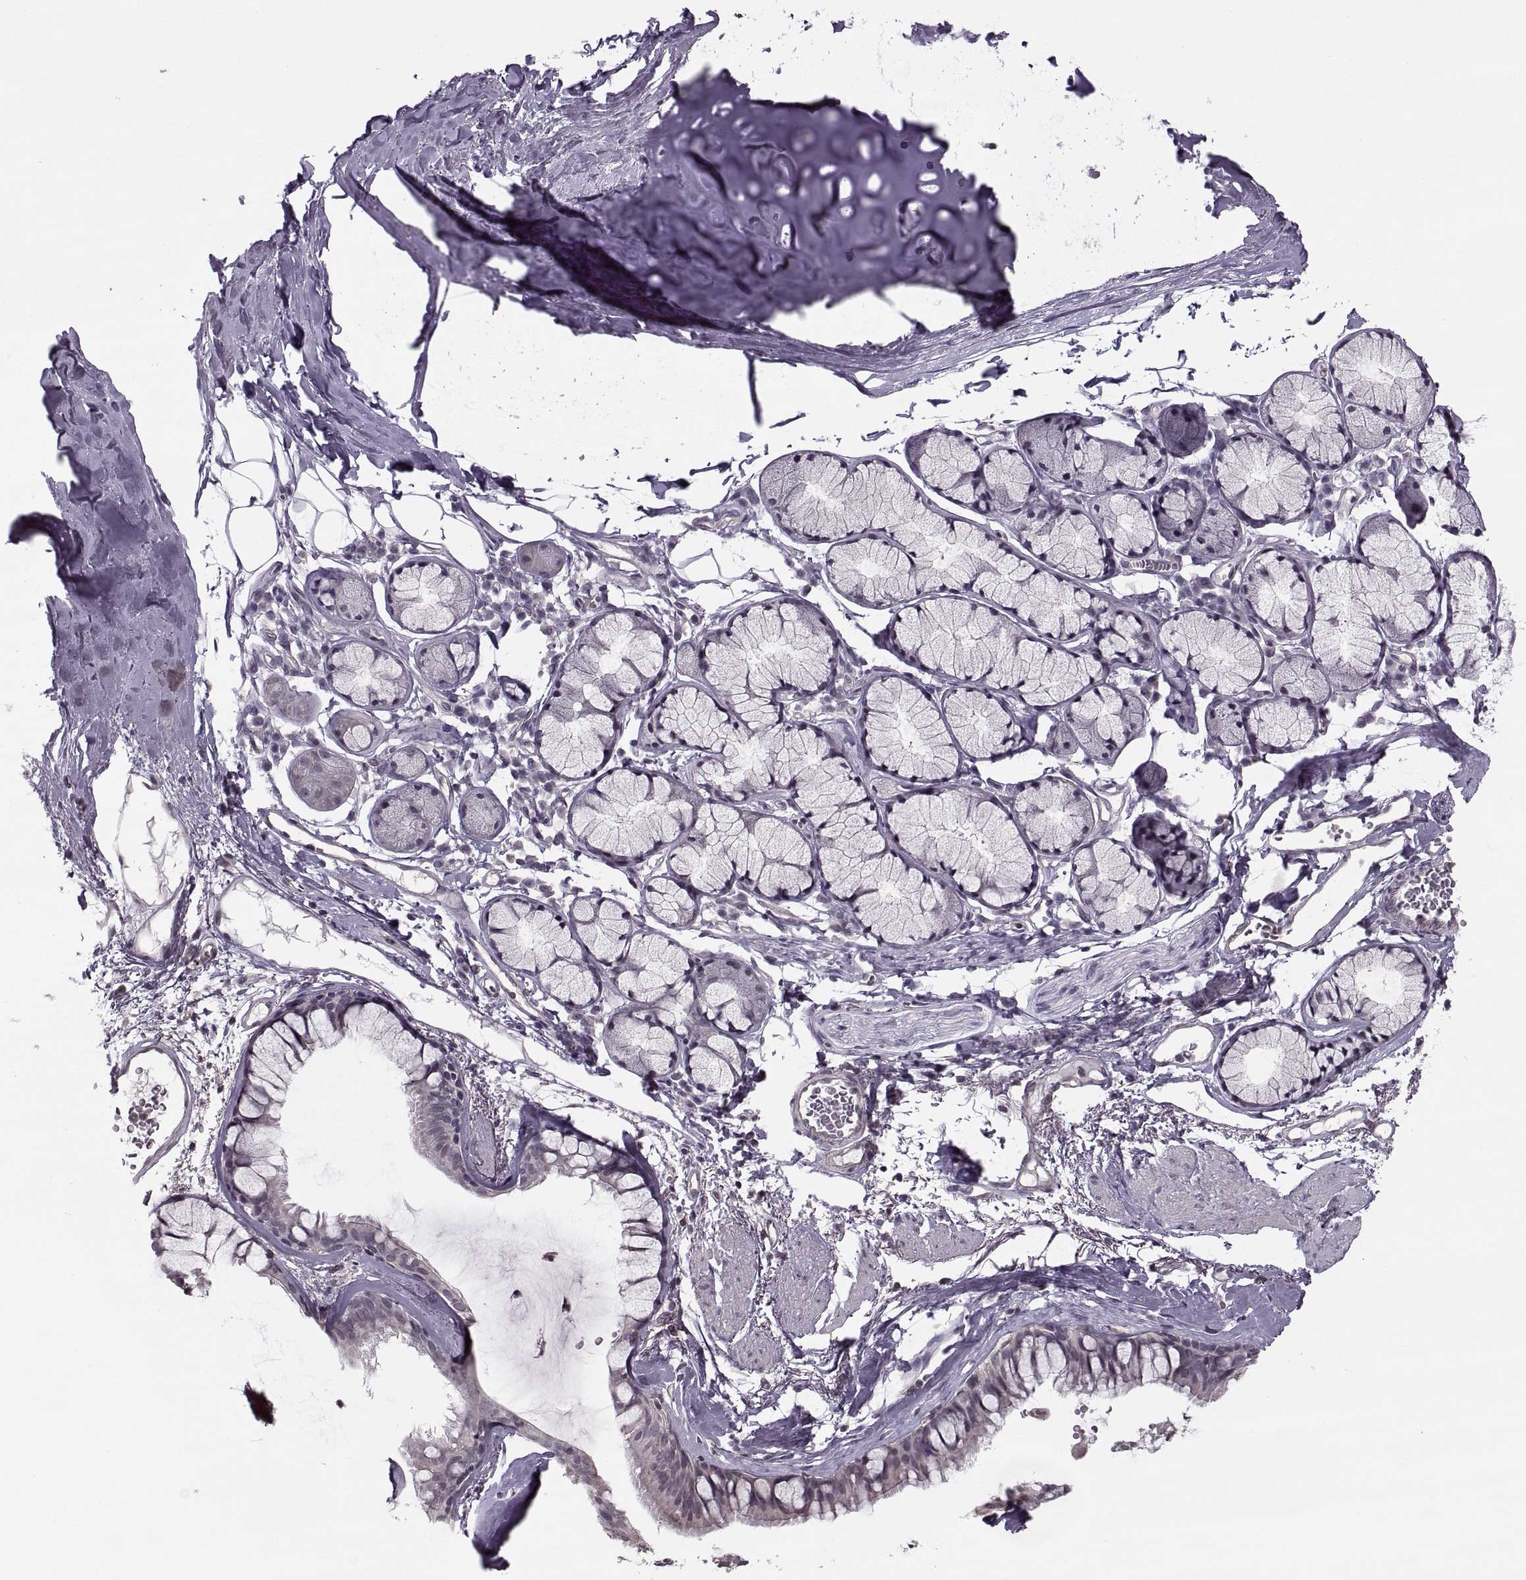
{"staining": {"intensity": "negative", "quantity": "none", "location": "none"}, "tissue": "bronchus", "cell_type": "Respiratory epithelial cells", "image_type": "normal", "snomed": [{"axis": "morphology", "description": "Normal tissue, NOS"}, {"axis": "morphology", "description": "Squamous cell carcinoma, NOS"}, {"axis": "topography", "description": "Cartilage tissue"}, {"axis": "topography", "description": "Bronchus"}], "caption": "Protein analysis of normal bronchus exhibits no significant expression in respiratory epithelial cells. The staining is performed using DAB (3,3'-diaminobenzidine) brown chromogen with nuclei counter-stained in using hematoxylin.", "gene": "LUZP2", "patient": {"sex": "male", "age": 72}}